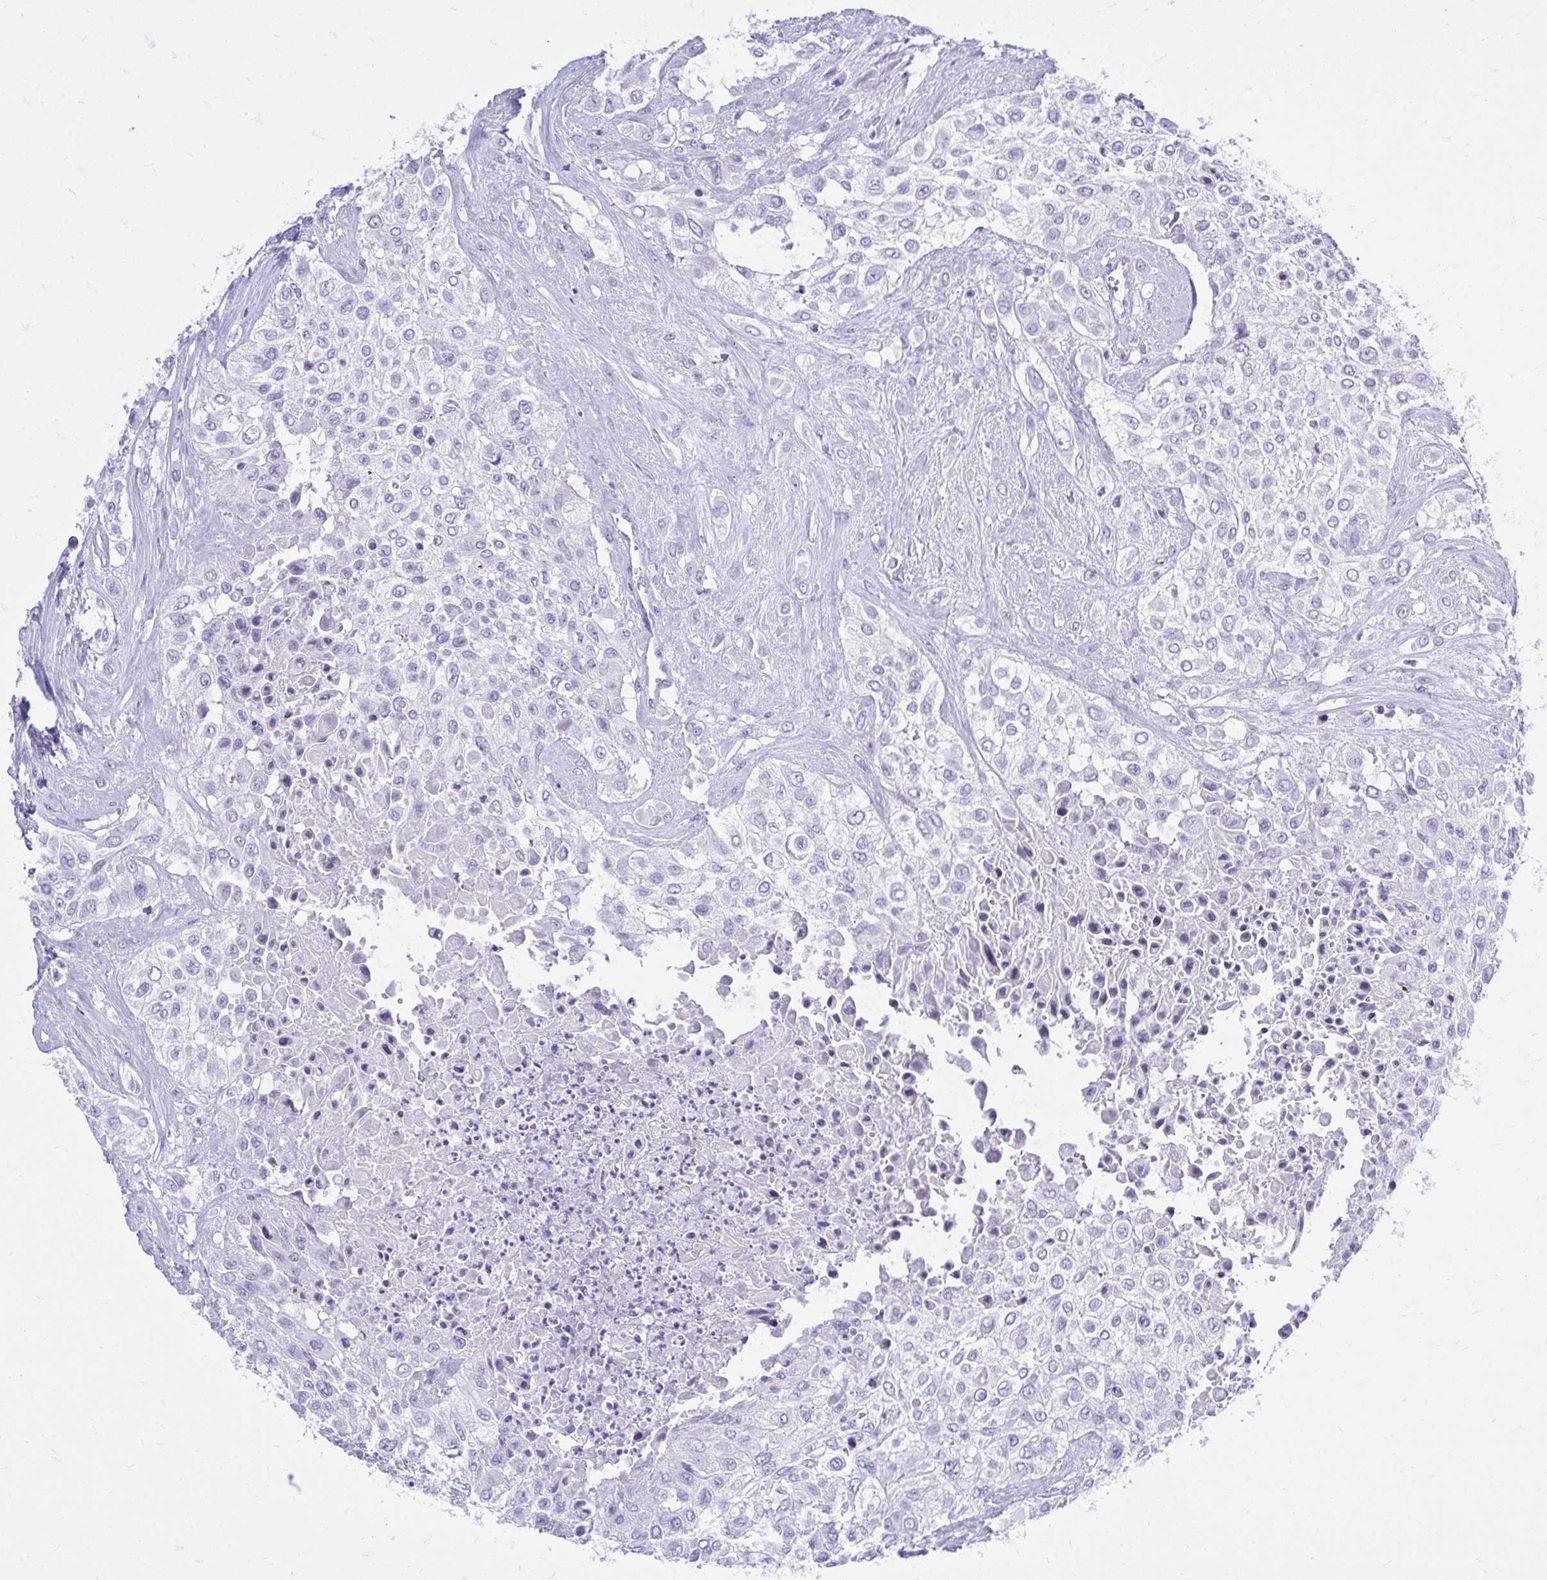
{"staining": {"intensity": "negative", "quantity": "none", "location": "none"}, "tissue": "urothelial cancer", "cell_type": "Tumor cells", "image_type": "cancer", "snomed": [{"axis": "morphology", "description": "Urothelial carcinoma, High grade"}, {"axis": "topography", "description": "Urinary bladder"}], "caption": "Immunohistochemistry of urothelial cancer displays no staining in tumor cells.", "gene": "GABRA1", "patient": {"sex": "male", "age": 57}}